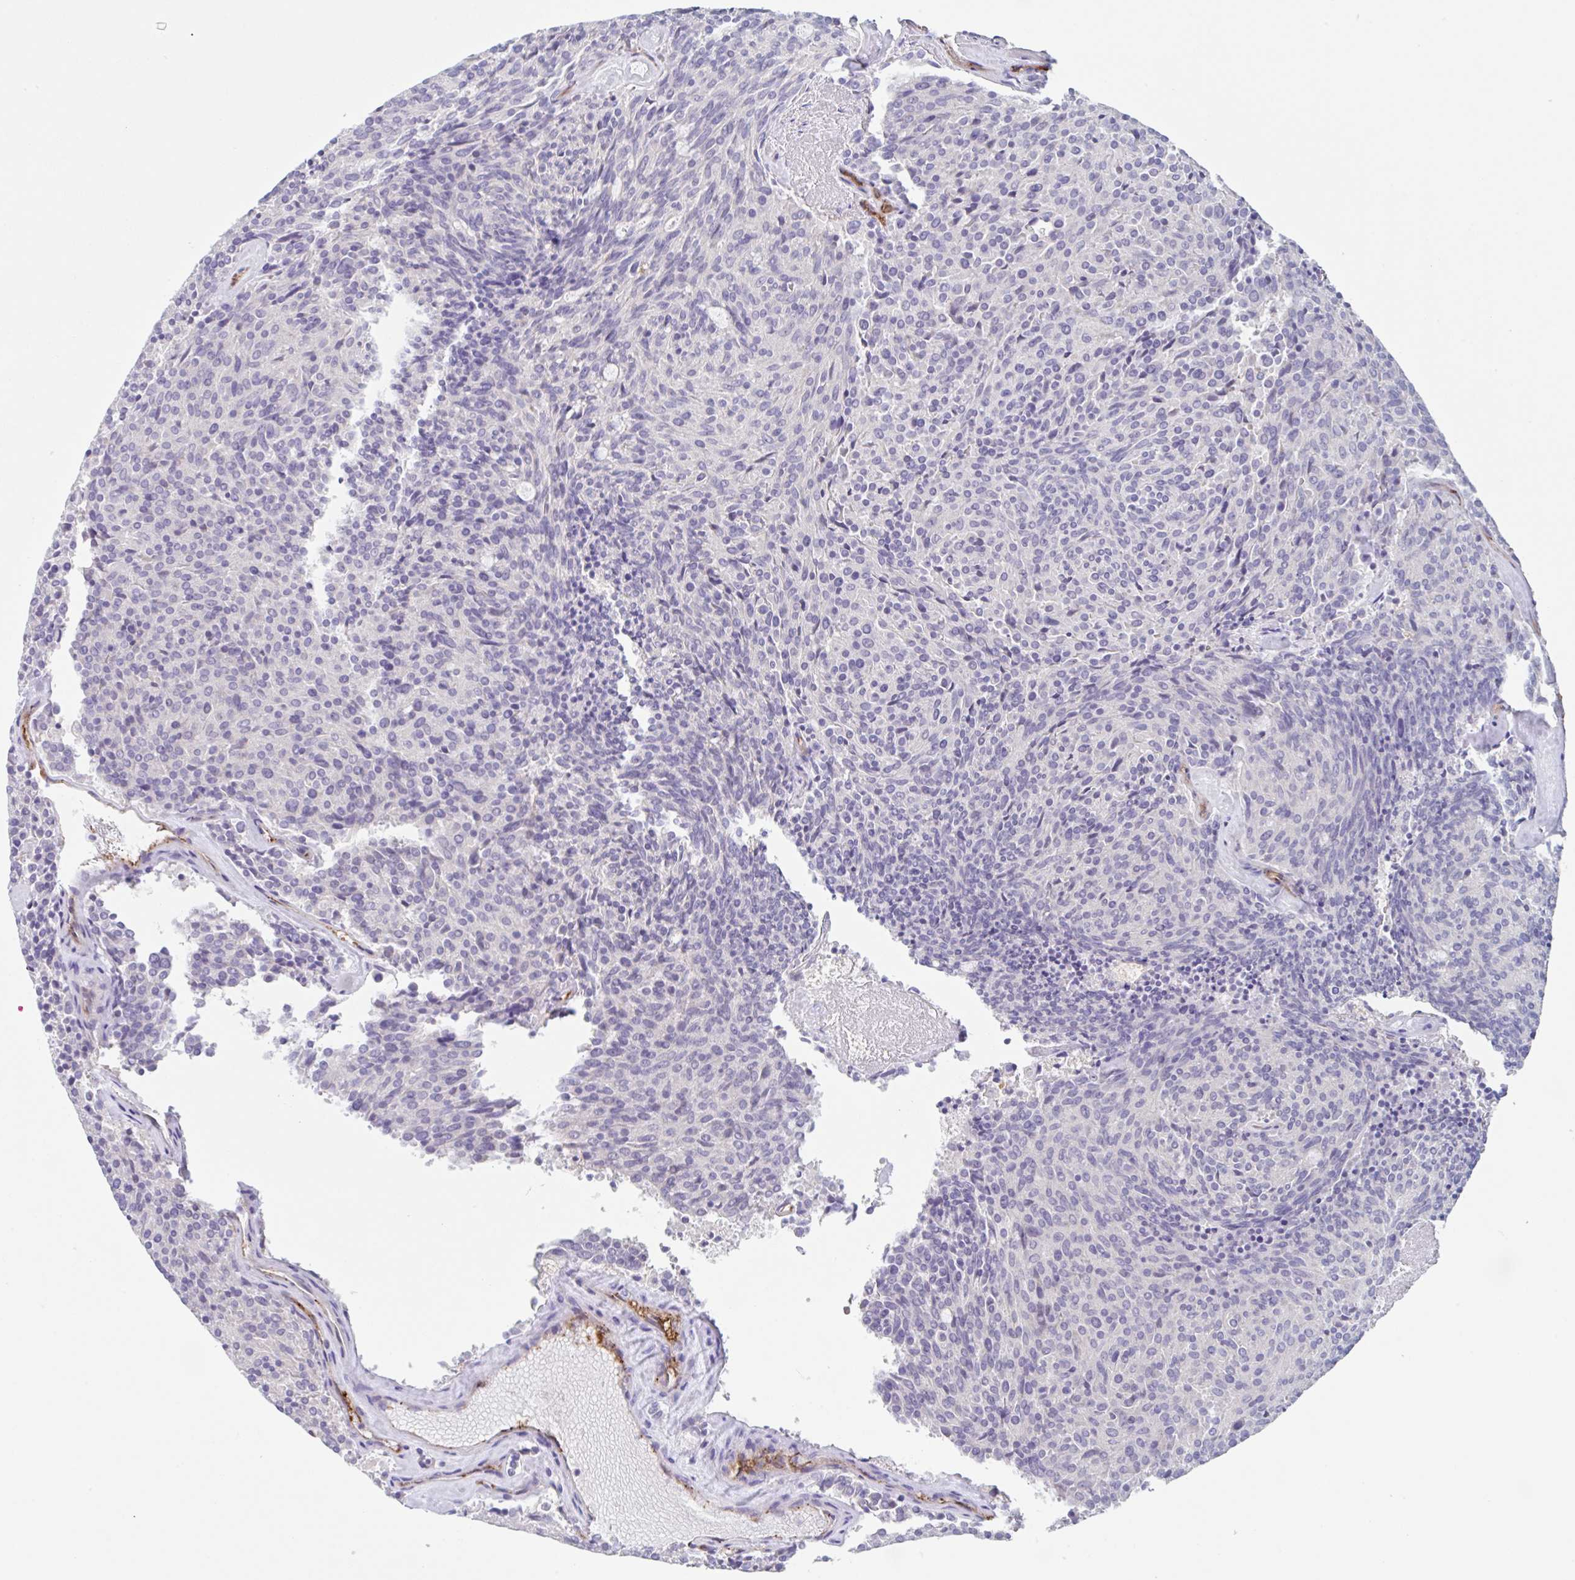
{"staining": {"intensity": "negative", "quantity": "none", "location": "none"}, "tissue": "carcinoid", "cell_type": "Tumor cells", "image_type": "cancer", "snomed": [{"axis": "morphology", "description": "Carcinoid, malignant, NOS"}, {"axis": "topography", "description": "Pancreas"}], "caption": "This is an IHC histopathology image of carcinoid. There is no expression in tumor cells.", "gene": "EHD4", "patient": {"sex": "female", "age": 54}}